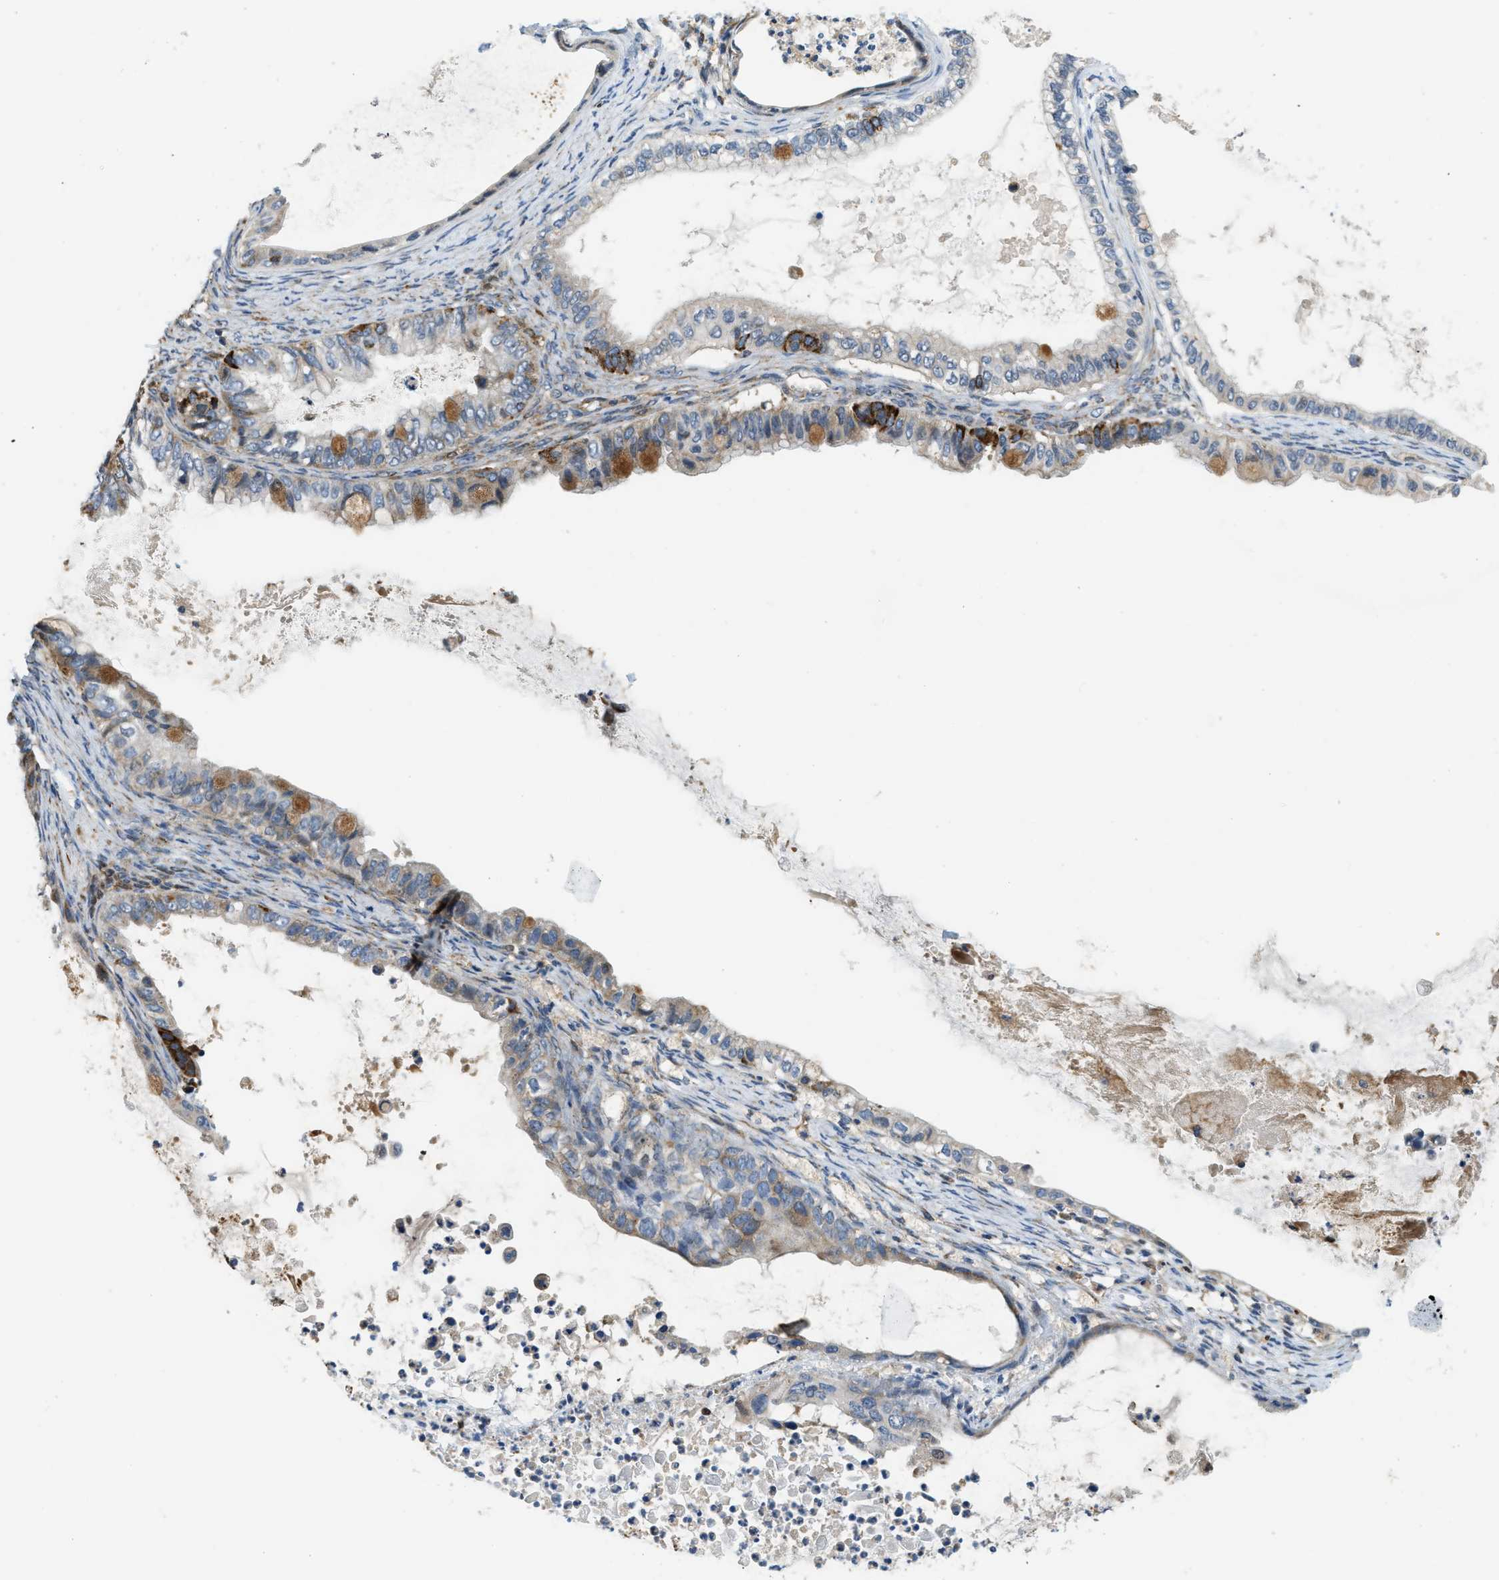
{"staining": {"intensity": "moderate", "quantity": "25%-75%", "location": "cytoplasmic/membranous"}, "tissue": "ovarian cancer", "cell_type": "Tumor cells", "image_type": "cancer", "snomed": [{"axis": "morphology", "description": "Cystadenocarcinoma, mucinous, NOS"}, {"axis": "topography", "description": "Ovary"}], "caption": "DAB (3,3'-diaminobenzidine) immunohistochemical staining of mucinous cystadenocarcinoma (ovarian) displays moderate cytoplasmic/membranous protein staining in approximately 25%-75% of tumor cells.", "gene": "STARD3NL", "patient": {"sex": "female", "age": 80}}